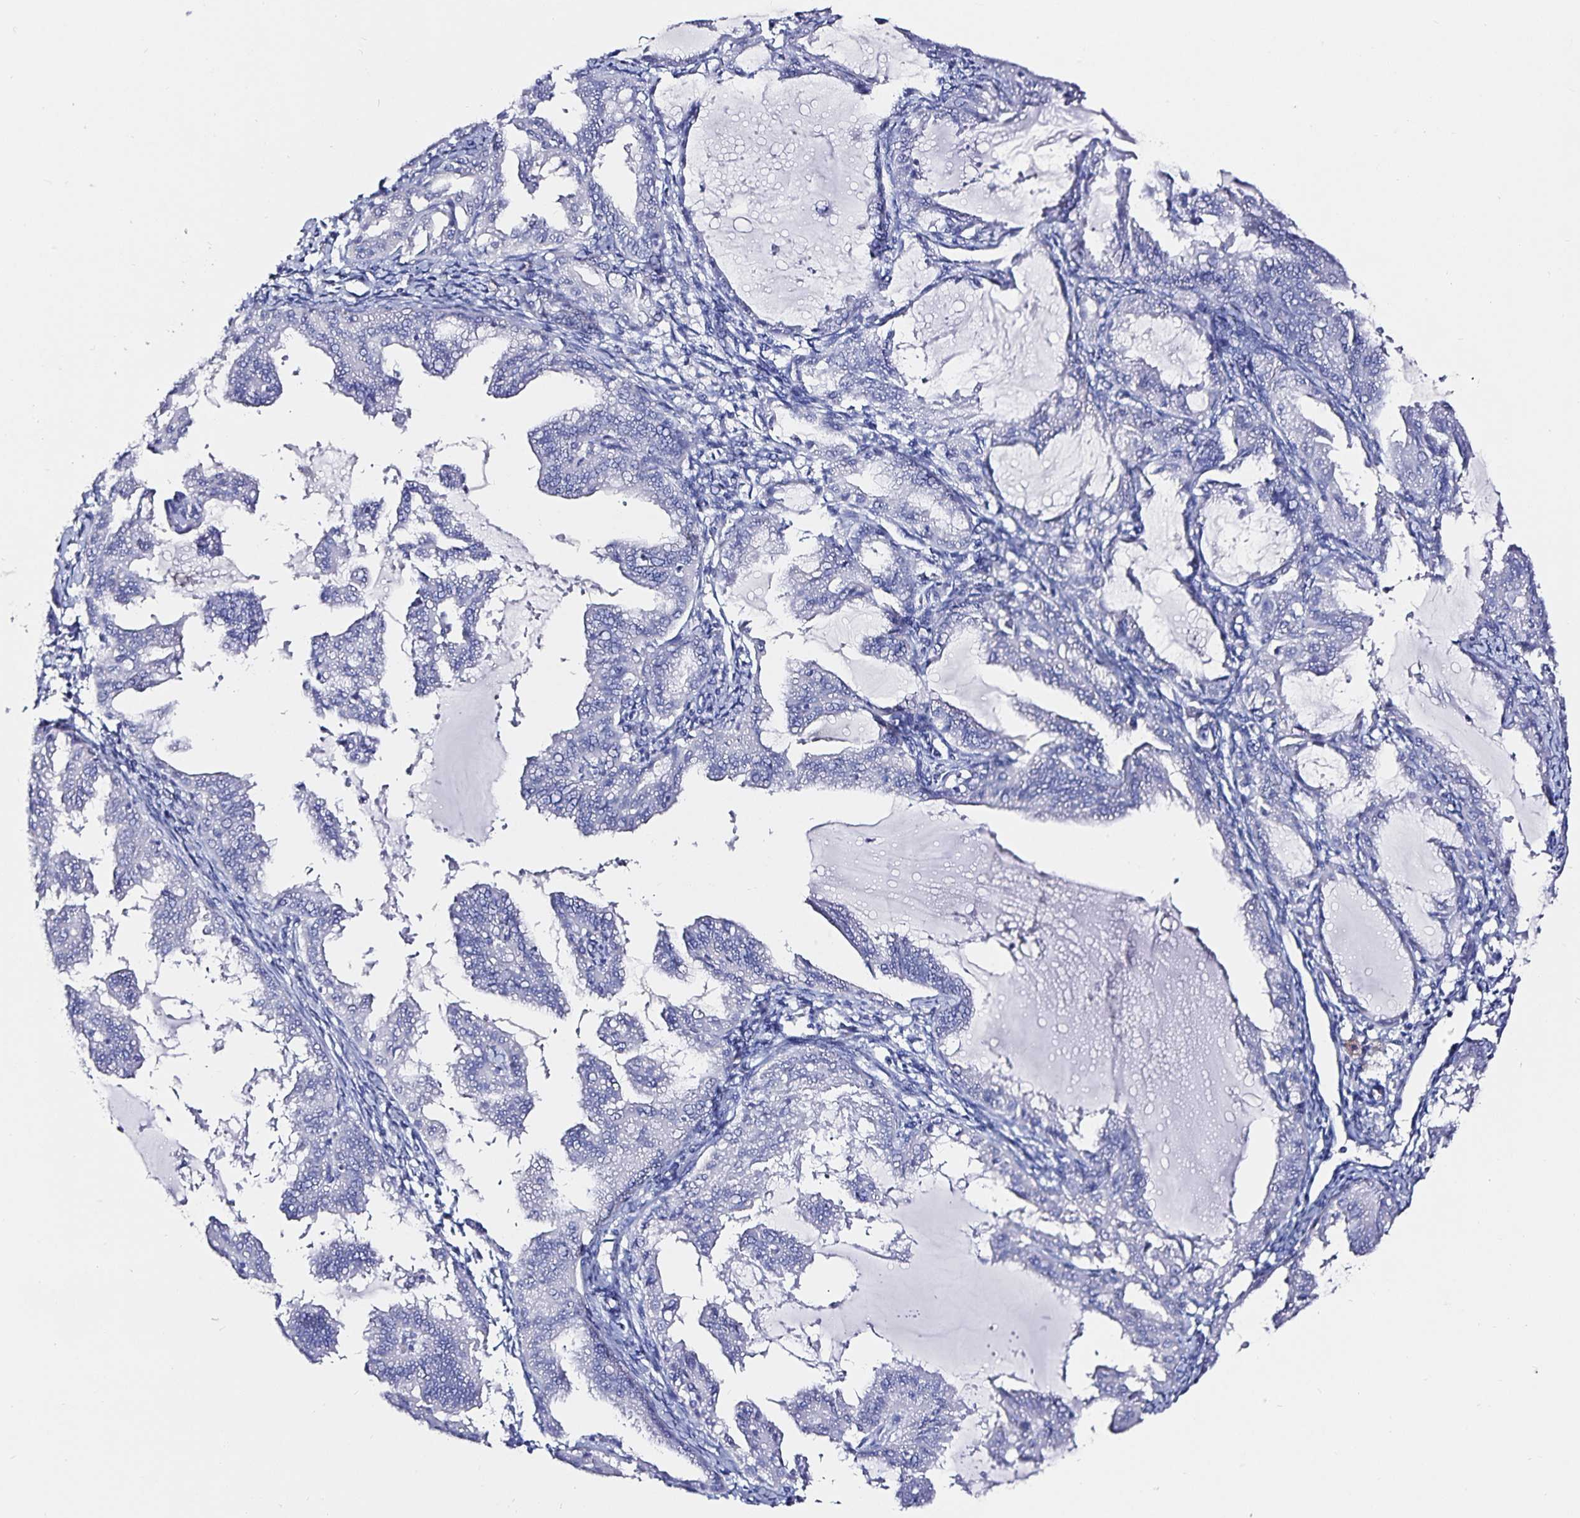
{"staining": {"intensity": "negative", "quantity": "none", "location": "none"}, "tissue": "endometrial cancer", "cell_type": "Tumor cells", "image_type": "cancer", "snomed": [{"axis": "morphology", "description": "Adenocarcinoma, NOS"}, {"axis": "topography", "description": "Endometrium"}], "caption": "A high-resolution micrograph shows immunohistochemistry (IHC) staining of endometrial adenocarcinoma, which exhibits no significant staining in tumor cells.", "gene": "TSPAN7", "patient": {"sex": "female", "age": 70}}